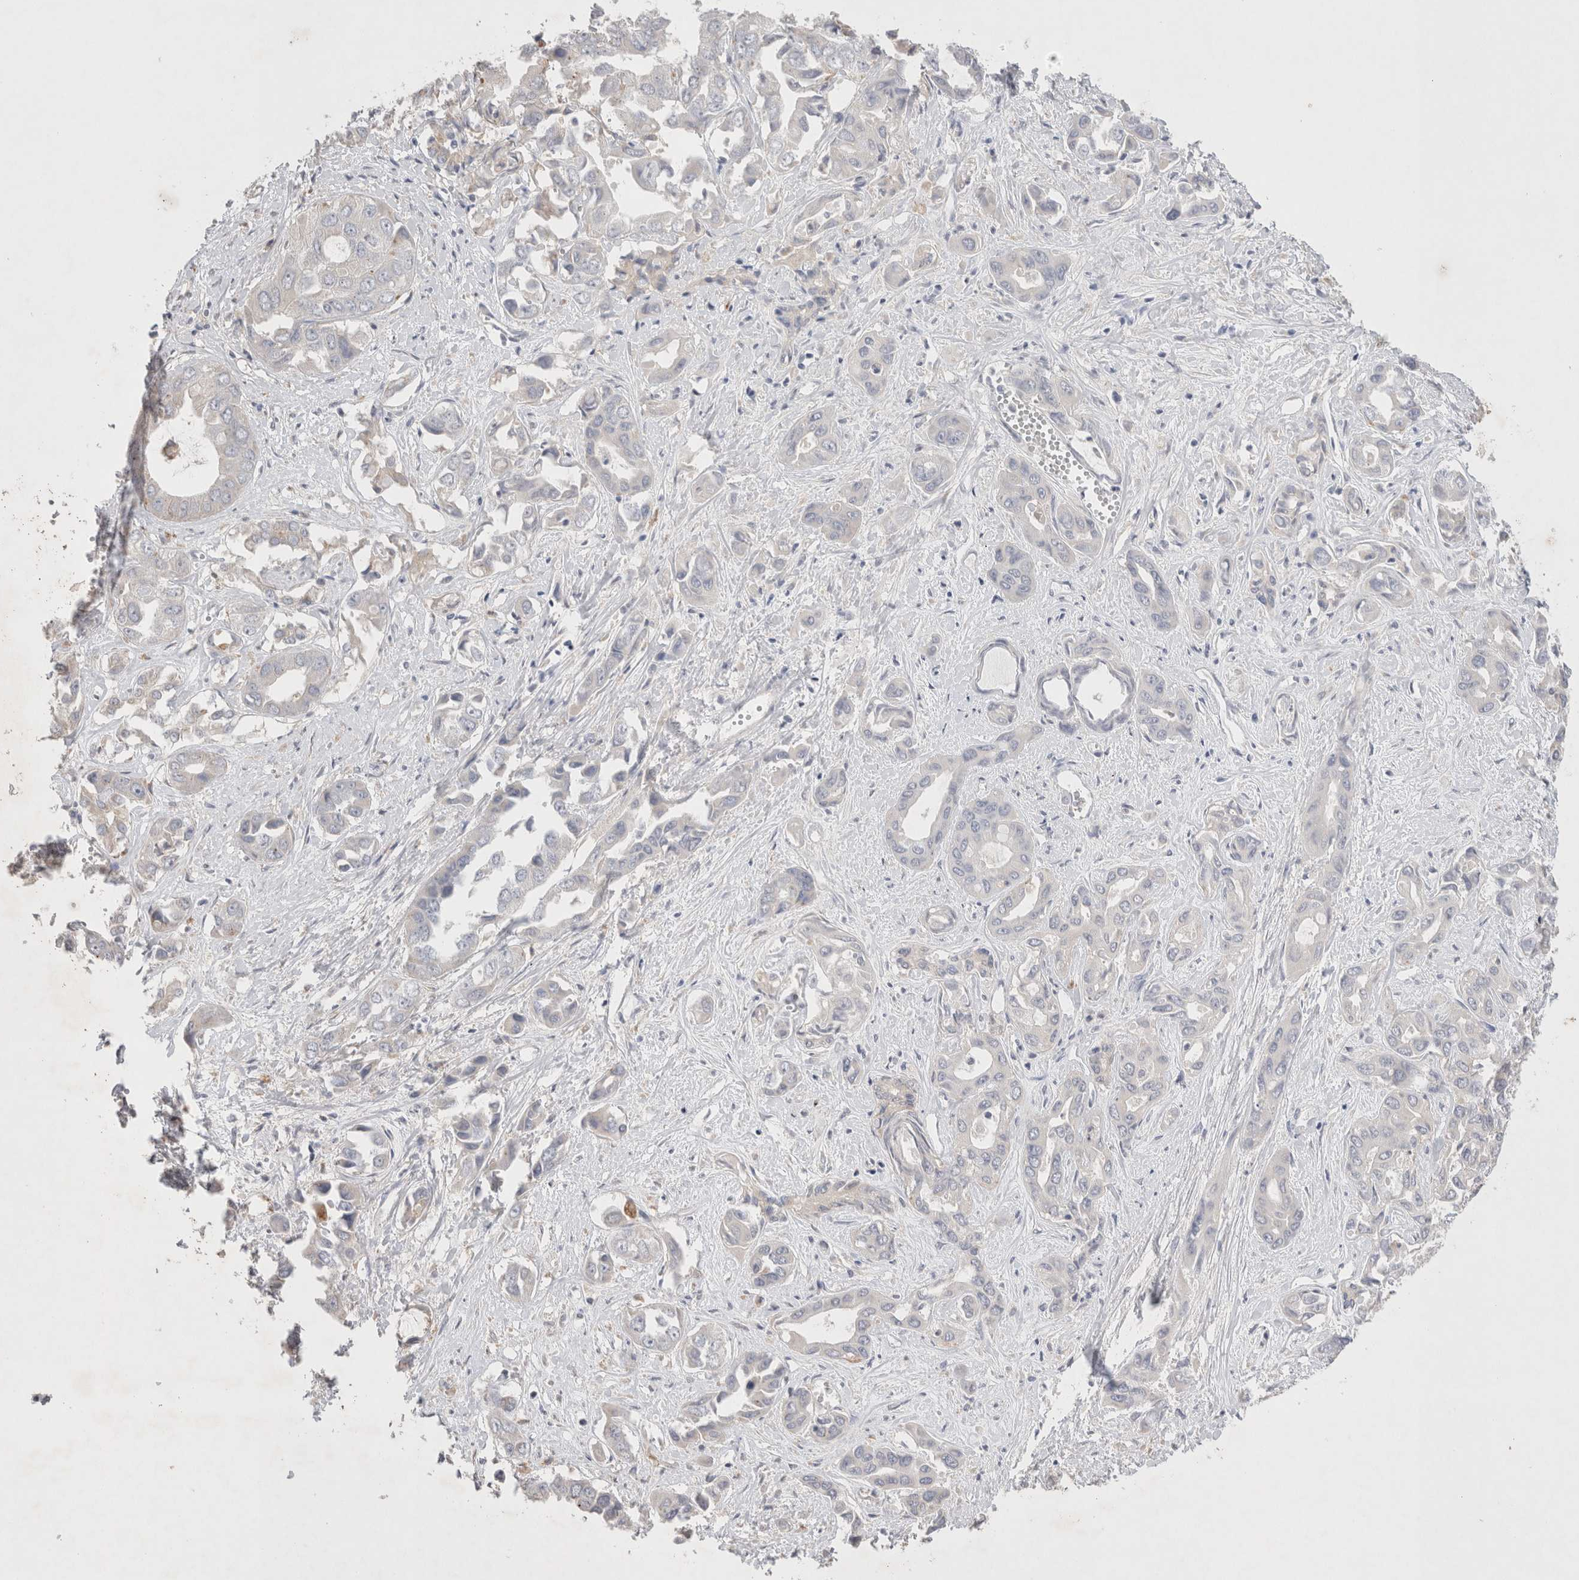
{"staining": {"intensity": "negative", "quantity": "none", "location": "none"}, "tissue": "liver cancer", "cell_type": "Tumor cells", "image_type": "cancer", "snomed": [{"axis": "morphology", "description": "Cholangiocarcinoma"}, {"axis": "topography", "description": "Liver"}], "caption": "Immunohistochemistry (IHC) image of human liver cholangiocarcinoma stained for a protein (brown), which reveals no positivity in tumor cells. (Stains: DAB IHC with hematoxylin counter stain, Microscopy: brightfield microscopy at high magnification).", "gene": "TBC1D16", "patient": {"sex": "female", "age": 52}}